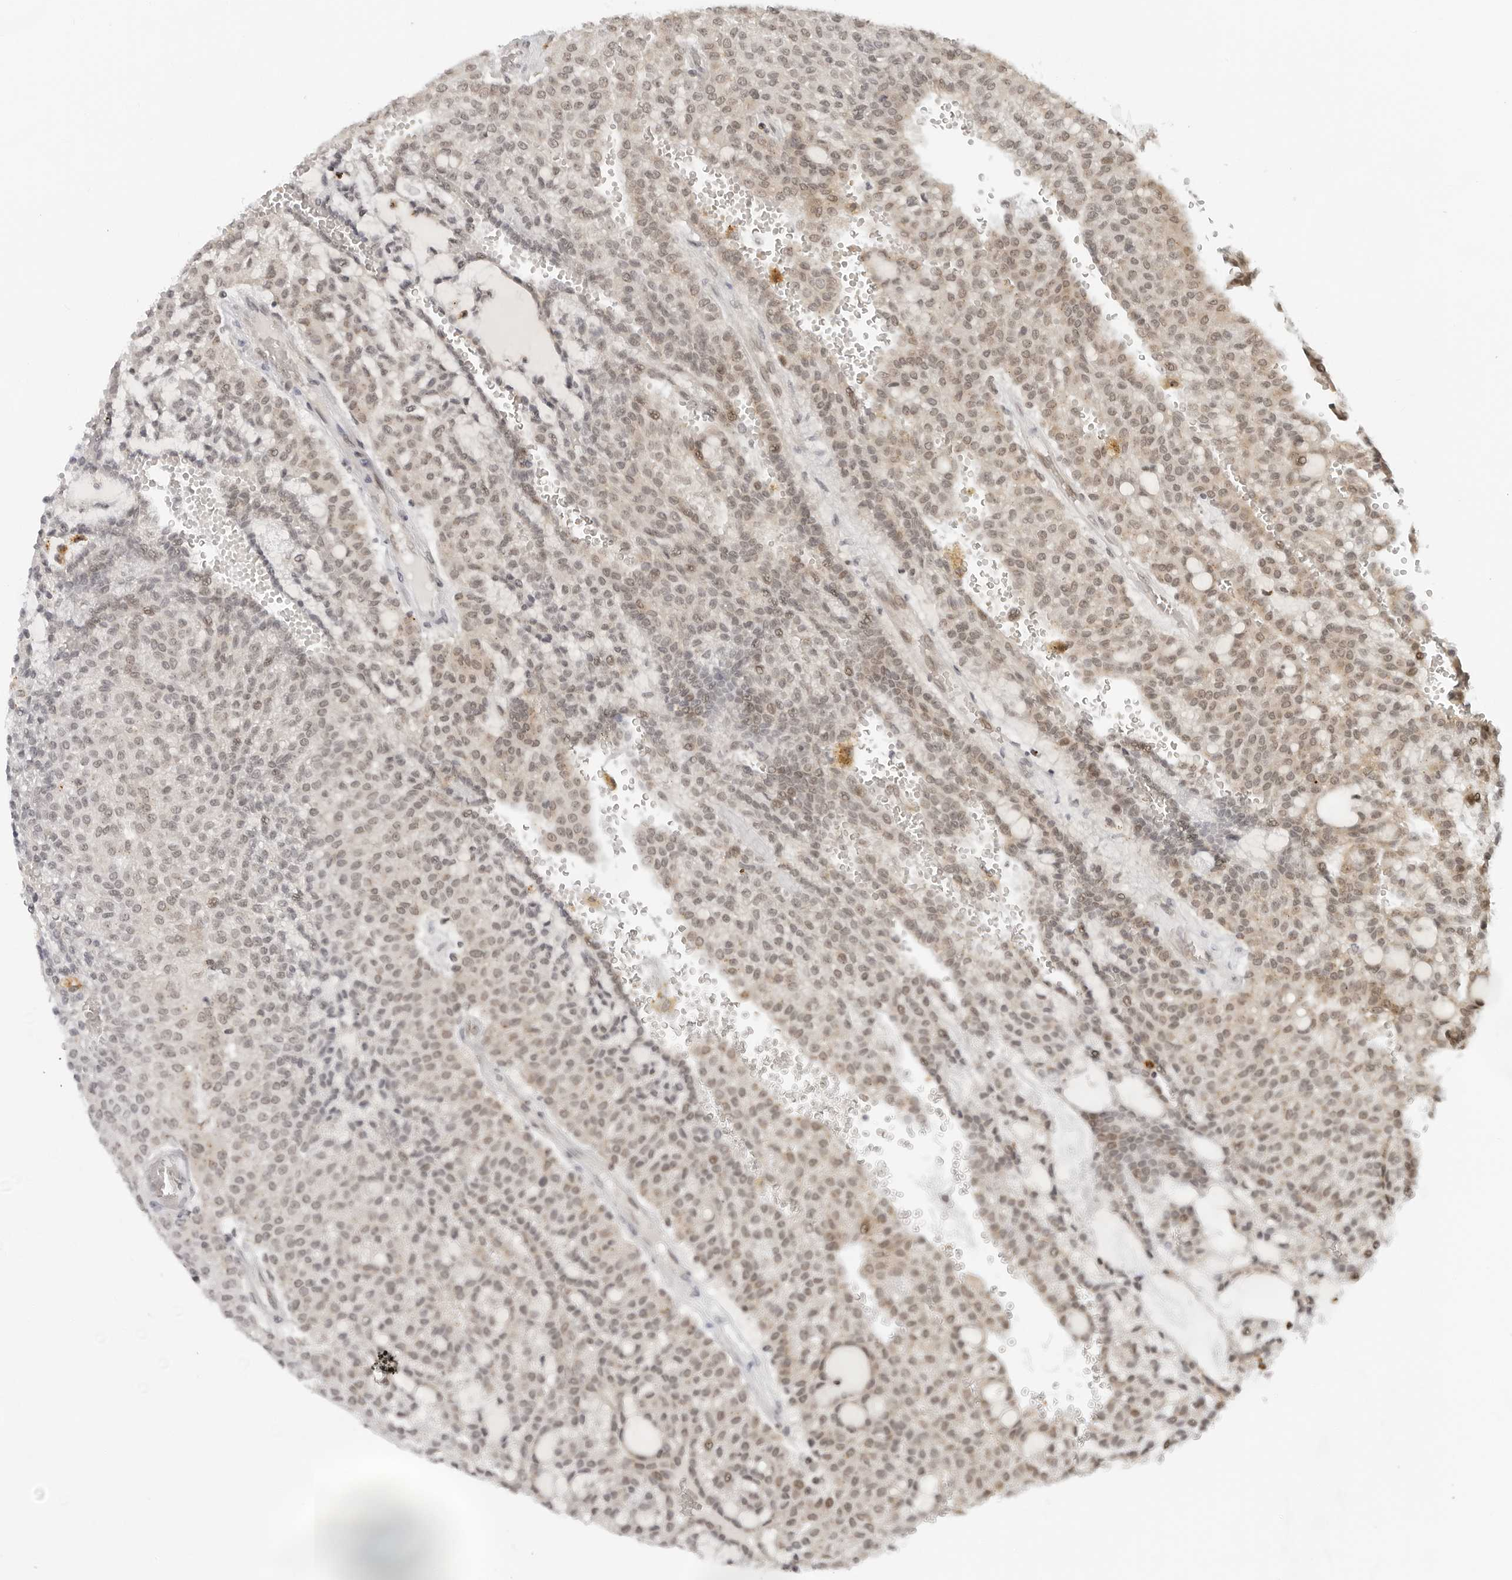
{"staining": {"intensity": "weak", "quantity": ">75%", "location": "nuclear"}, "tissue": "renal cancer", "cell_type": "Tumor cells", "image_type": "cancer", "snomed": [{"axis": "morphology", "description": "Adenocarcinoma, NOS"}, {"axis": "topography", "description": "Kidney"}], "caption": "Immunohistochemistry image of neoplastic tissue: renal adenocarcinoma stained using immunohistochemistry (IHC) exhibits low levels of weak protein expression localized specifically in the nuclear of tumor cells, appearing as a nuclear brown color.", "gene": "TOX4", "patient": {"sex": "male", "age": 63}}